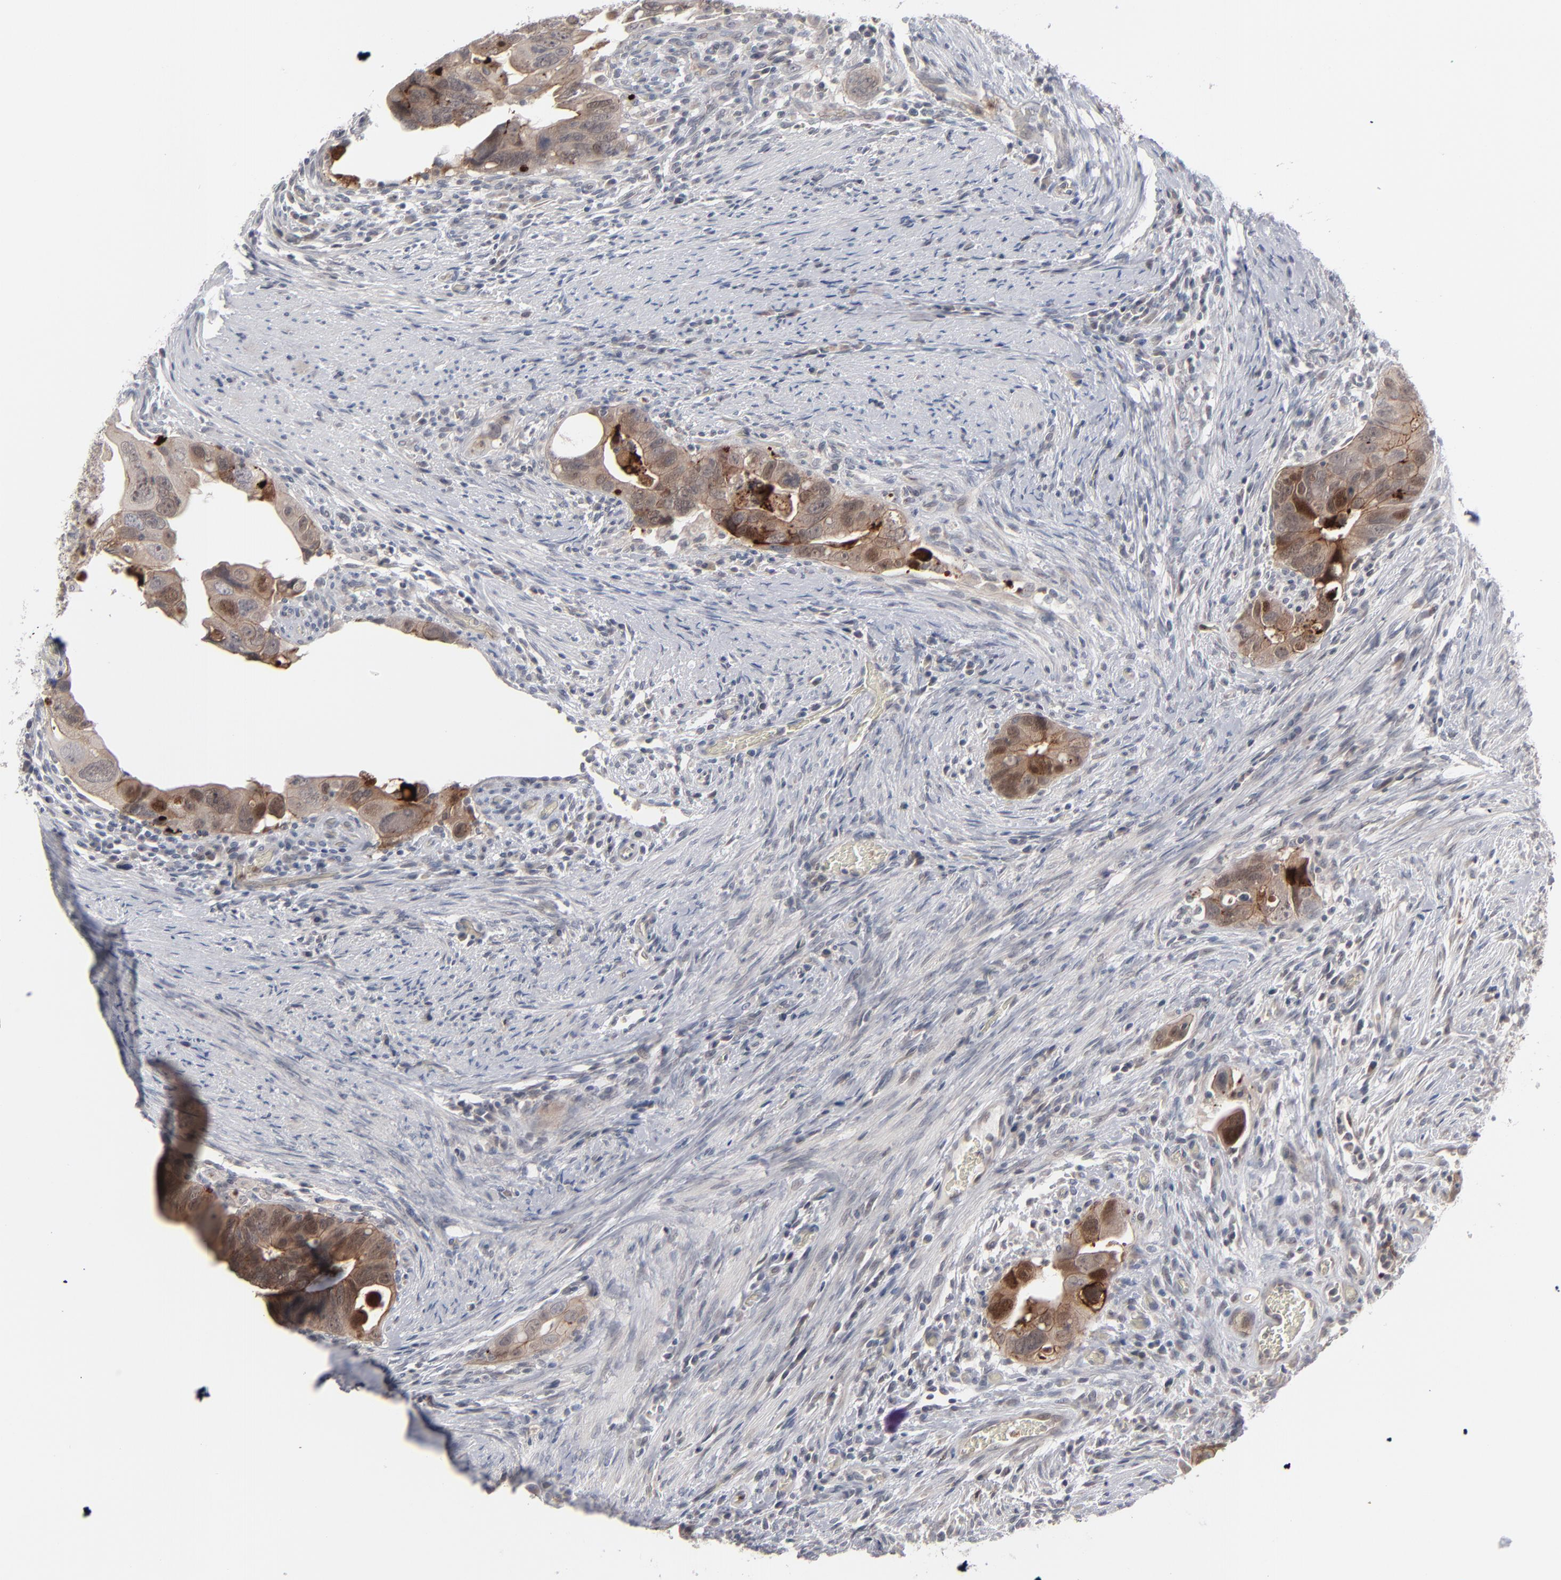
{"staining": {"intensity": "moderate", "quantity": ">75%", "location": "cytoplasmic/membranous,nuclear"}, "tissue": "colorectal cancer", "cell_type": "Tumor cells", "image_type": "cancer", "snomed": [{"axis": "morphology", "description": "Adenocarcinoma, NOS"}, {"axis": "topography", "description": "Rectum"}], "caption": "This photomicrograph shows immunohistochemistry staining of human colorectal cancer (adenocarcinoma), with medium moderate cytoplasmic/membranous and nuclear staining in about >75% of tumor cells.", "gene": "POF1B", "patient": {"sex": "male", "age": 53}}